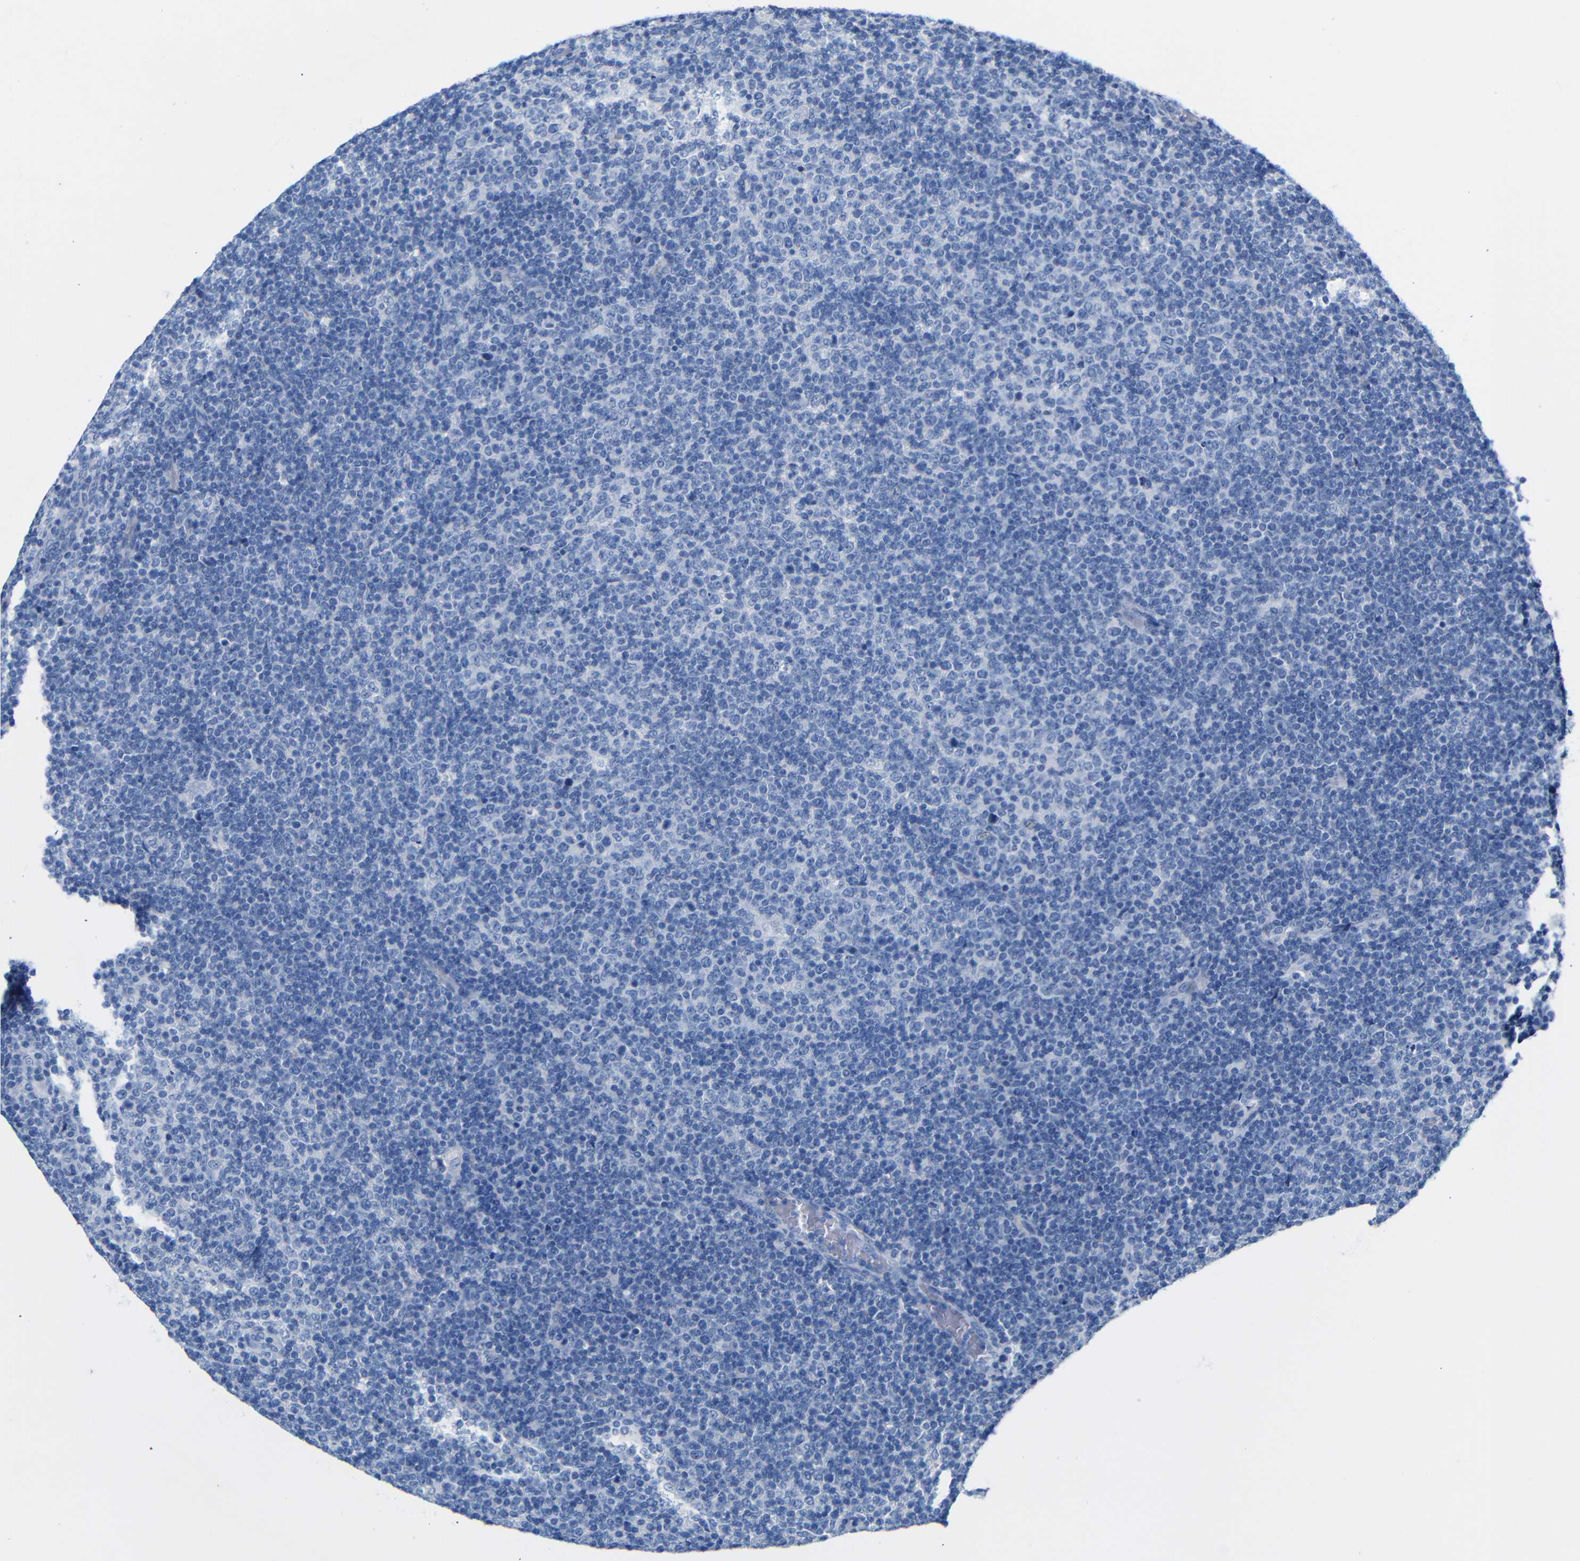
{"staining": {"intensity": "negative", "quantity": "none", "location": "none"}, "tissue": "lymphoma", "cell_type": "Tumor cells", "image_type": "cancer", "snomed": [{"axis": "morphology", "description": "Malignant lymphoma, non-Hodgkin's type, Low grade"}, {"axis": "topography", "description": "Lymph node"}], "caption": "An image of lymphoma stained for a protein displays no brown staining in tumor cells.", "gene": "CGNL1", "patient": {"sex": "male", "age": 70}}